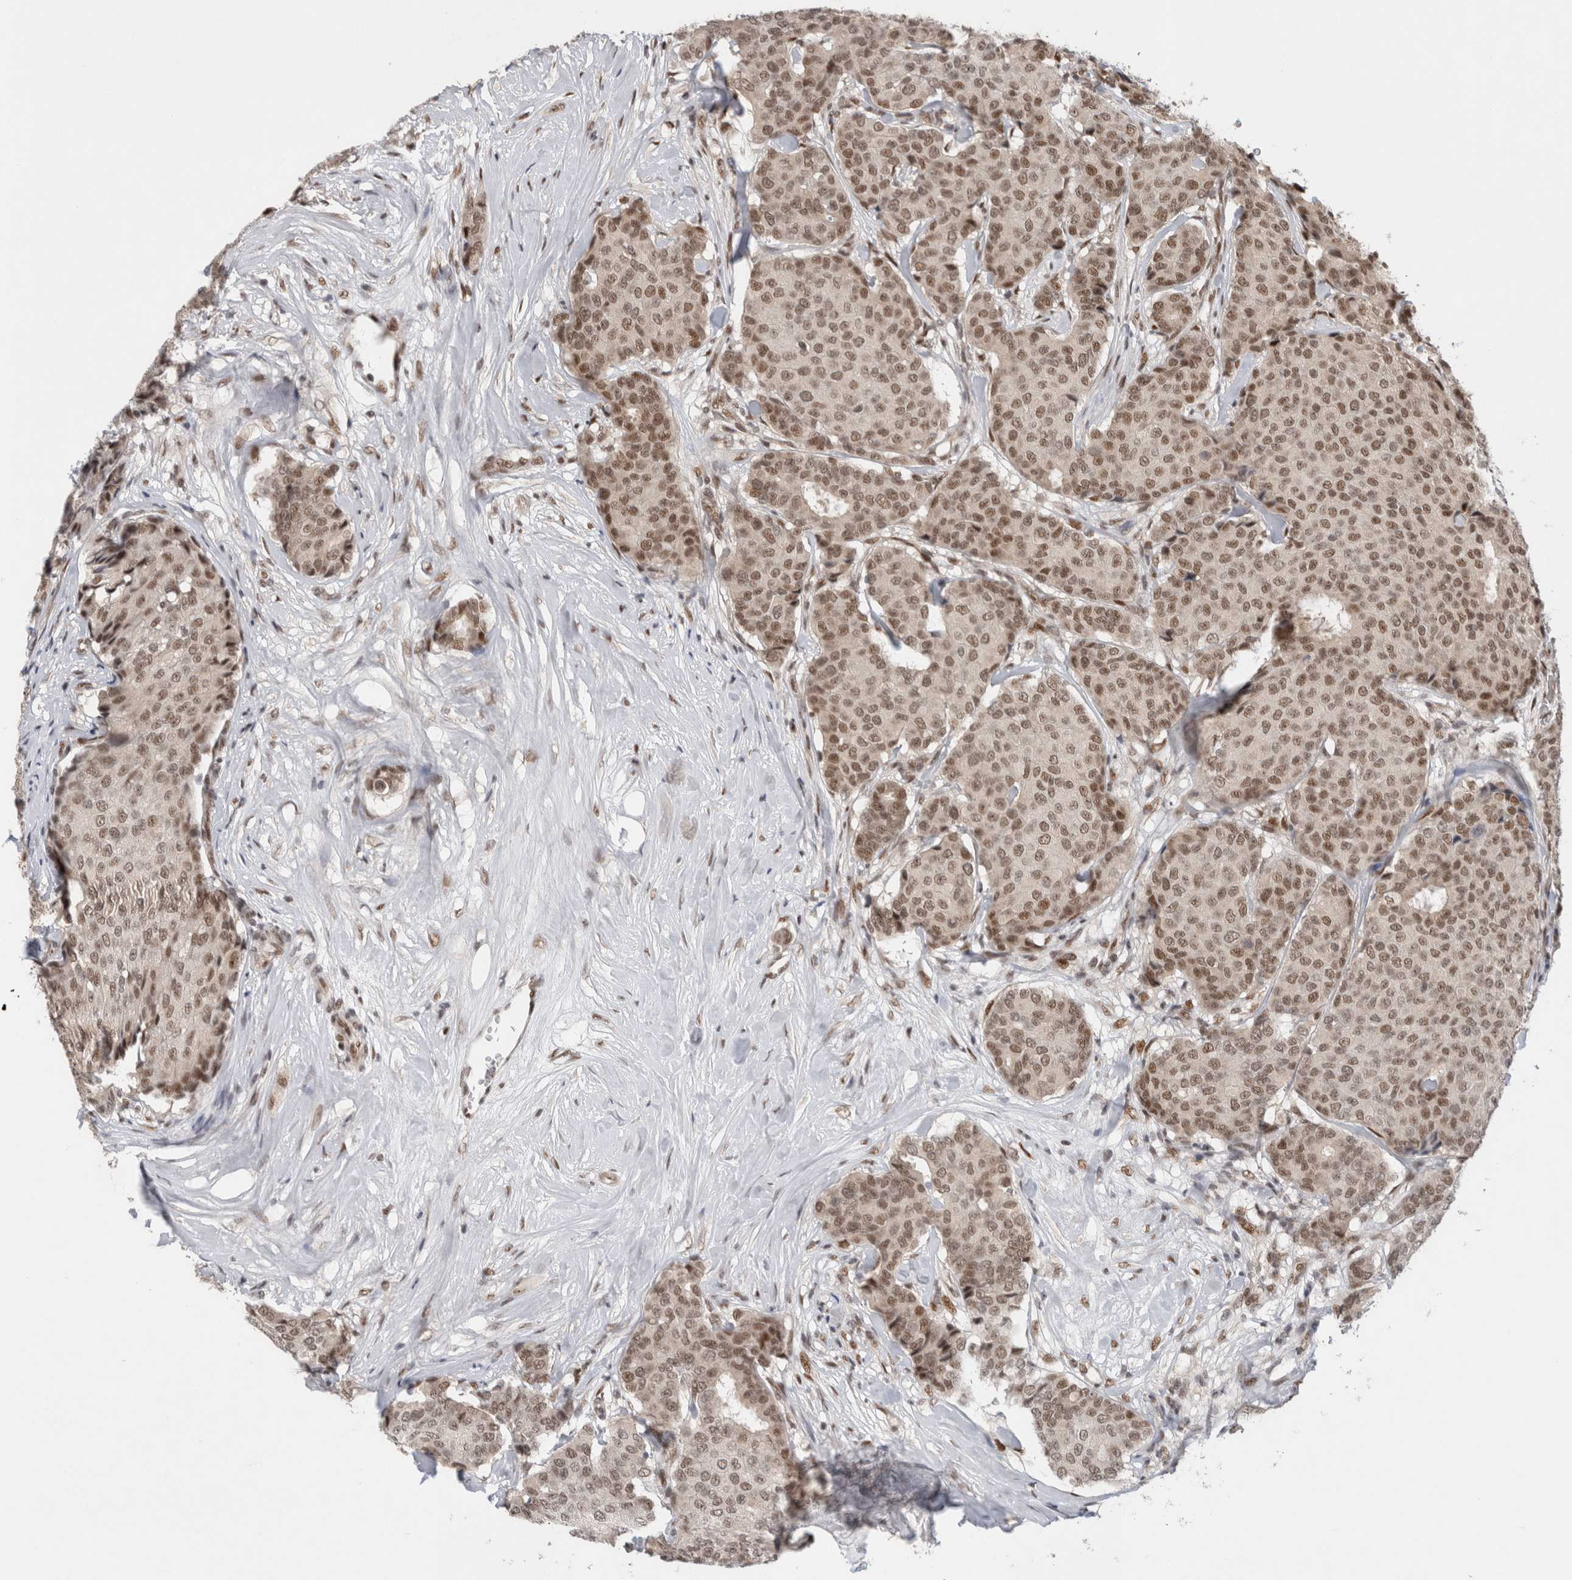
{"staining": {"intensity": "moderate", "quantity": ">75%", "location": "nuclear"}, "tissue": "breast cancer", "cell_type": "Tumor cells", "image_type": "cancer", "snomed": [{"axis": "morphology", "description": "Duct carcinoma"}, {"axis": "topography", "description": "Breast"}], "caption": "Human breast infiltrating ductal carcinoma stained for a protein (brown) demonstrates moderate nuclear positive positivity in about >75% of tumor cells.", "gene": "HESX1", "patient": {"sex": "female", "age": 75}}